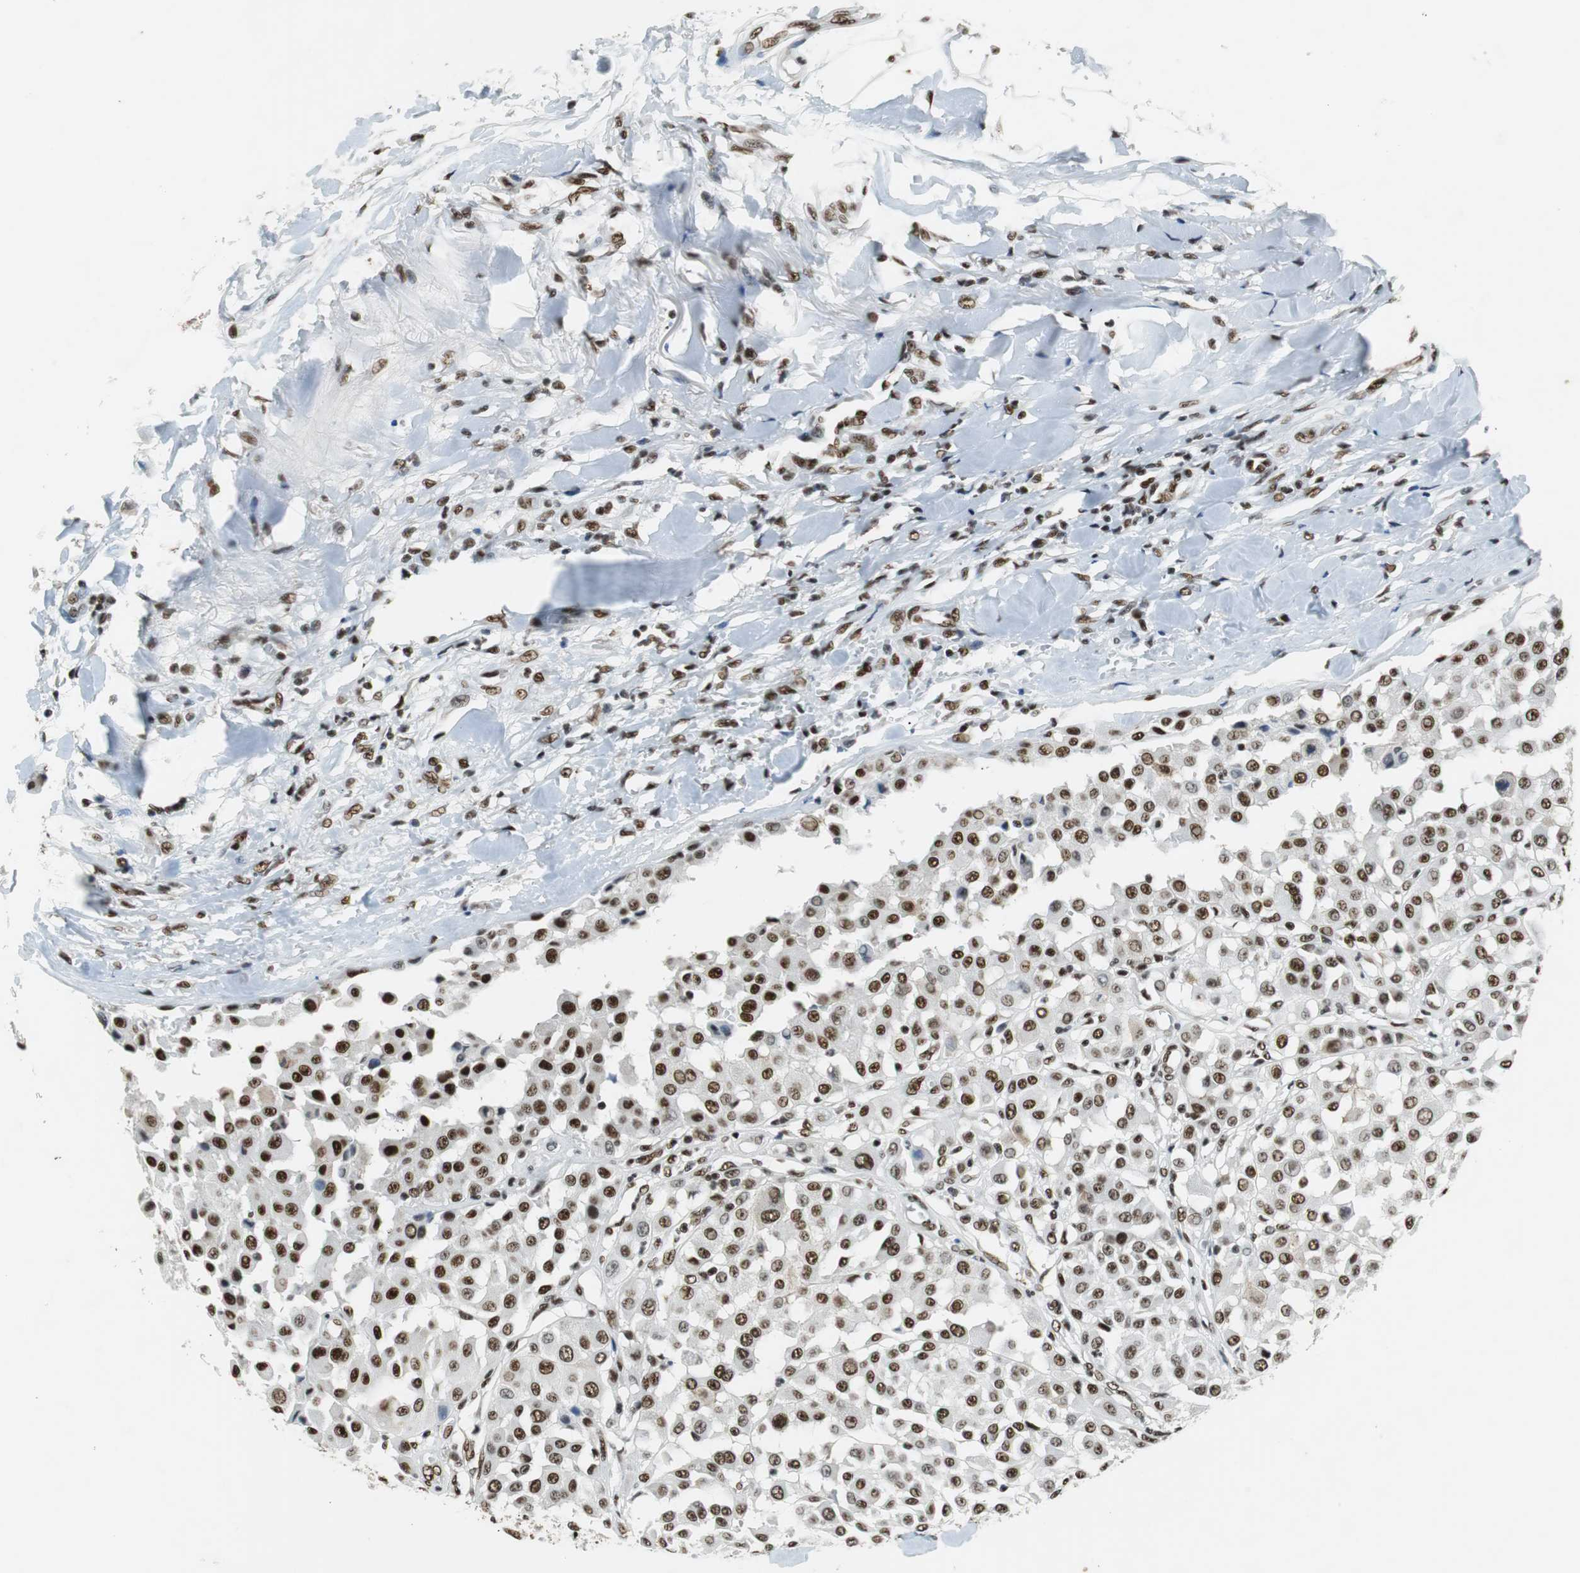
{"staining": {"intensity": "strong", "quantity": ">75%", "location": "nuclear"}, "tissue": "melanoma", "cell_type": "Tumor cells", "image_type": "cancer", "snomed": [{"axis": "morphology", "description": "Malignant melanoma, Metastatic site"}, {"axis": "topography", "description": "Soft tissue"}], "caption": "Immunohistochemistry (IHC) (DAB (3,3'-diaminobenzidine)) staining of malignant melanoma (metastatic site) shows strong nuclear protein staining in about >75% of tumor cells.", "gene": "PRKDC", "patient": {"sex": "male", "age": 41}}